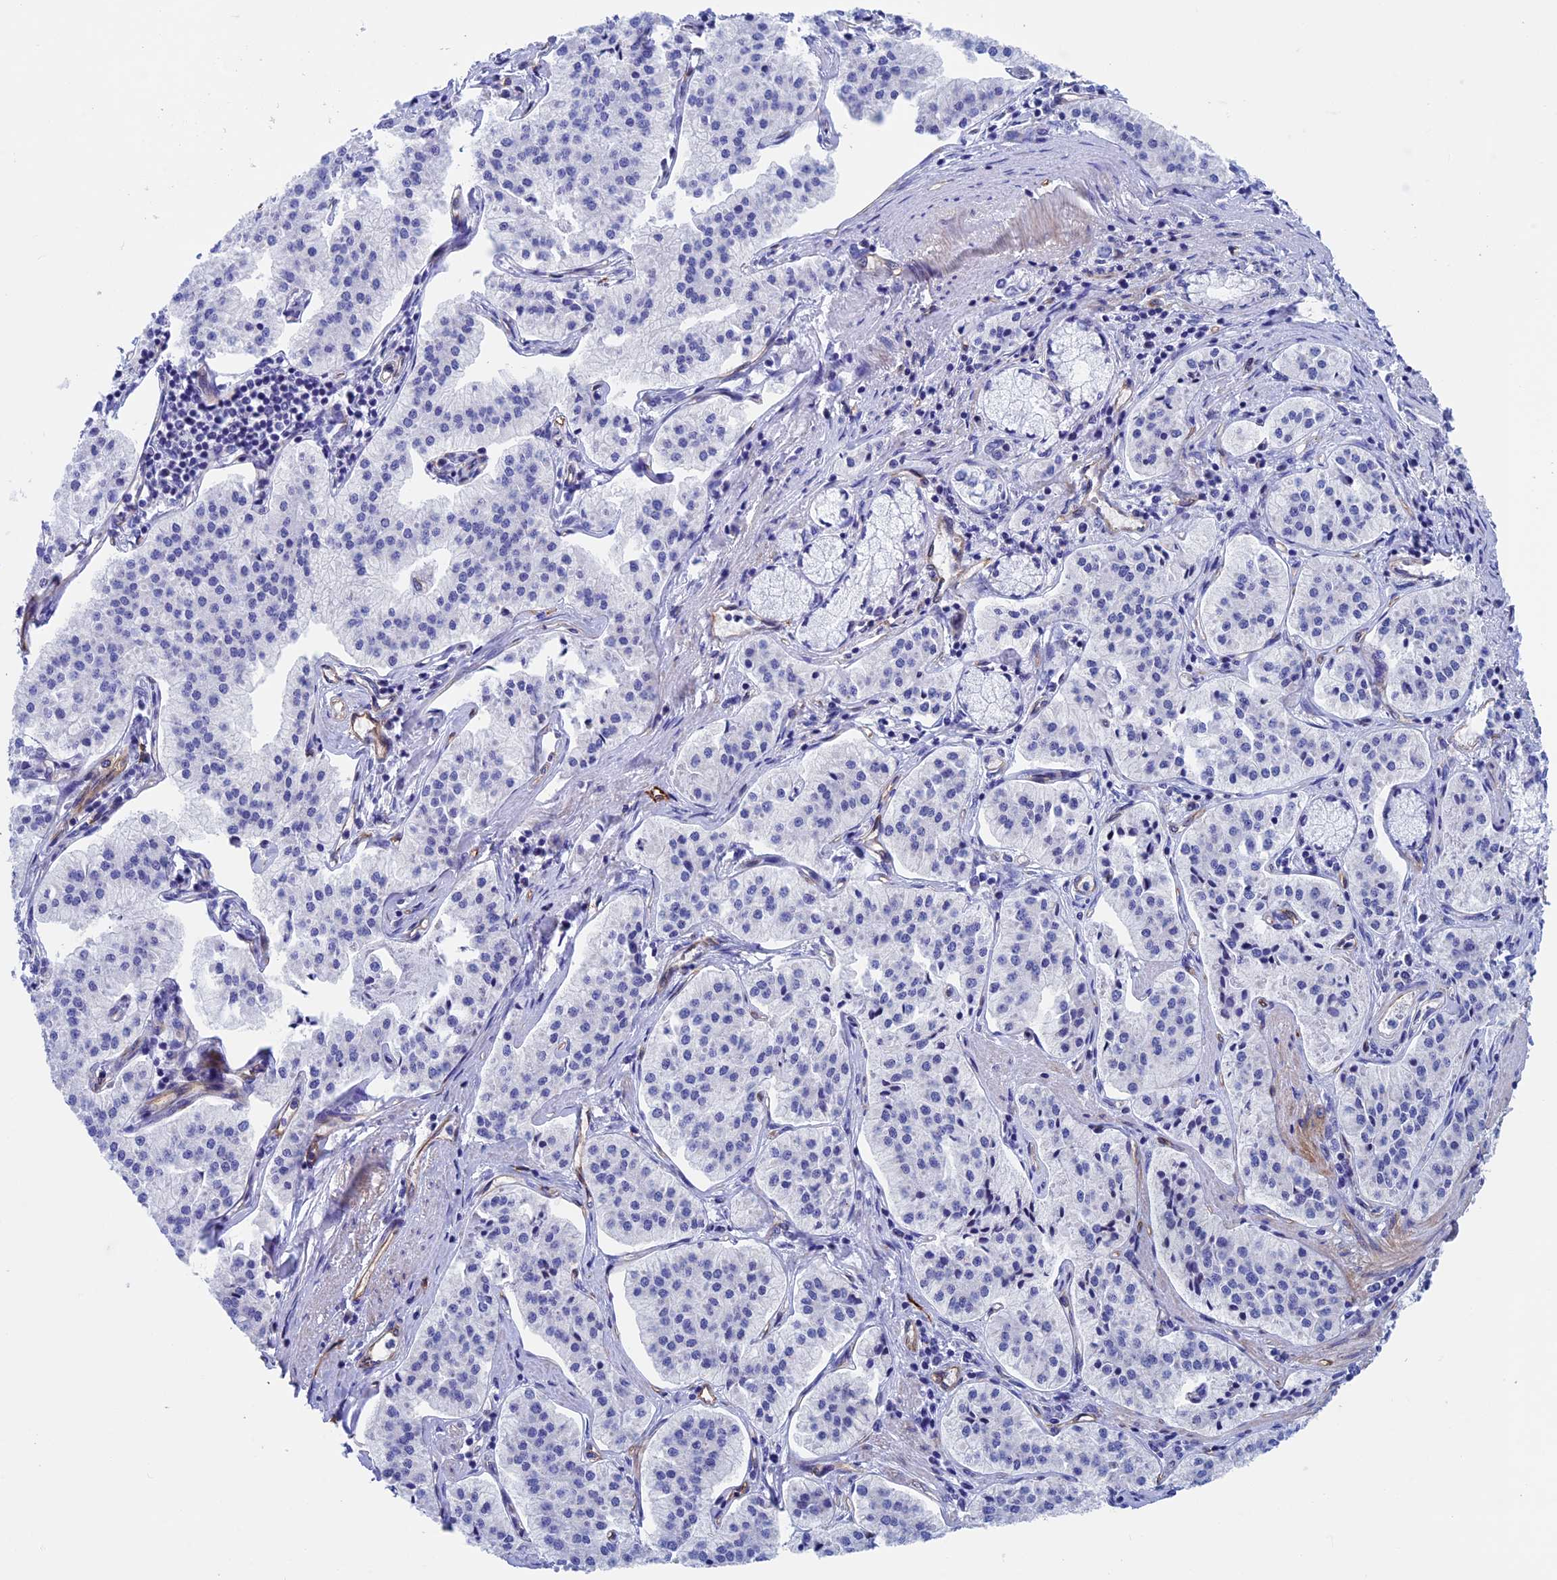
{"staining": {"intensity": "negative", "quantity": "none", "location": "none"}, "tissue": "pancreatic cancer", "cell_type": "Tumor cells", "image_type": "cancer", "snomed": [{"axis": "morphology", "description": "Adenocarcinoma, NOS"}, {"axis": "topography", "description": "Pancreas"}], "caption": "Immunohistochemistry of pancreatic adenocarcinoma reveals no positivity in tumor cells.", "gene": "INSYN1", "patient": {"sex": "female", "age": 50}}